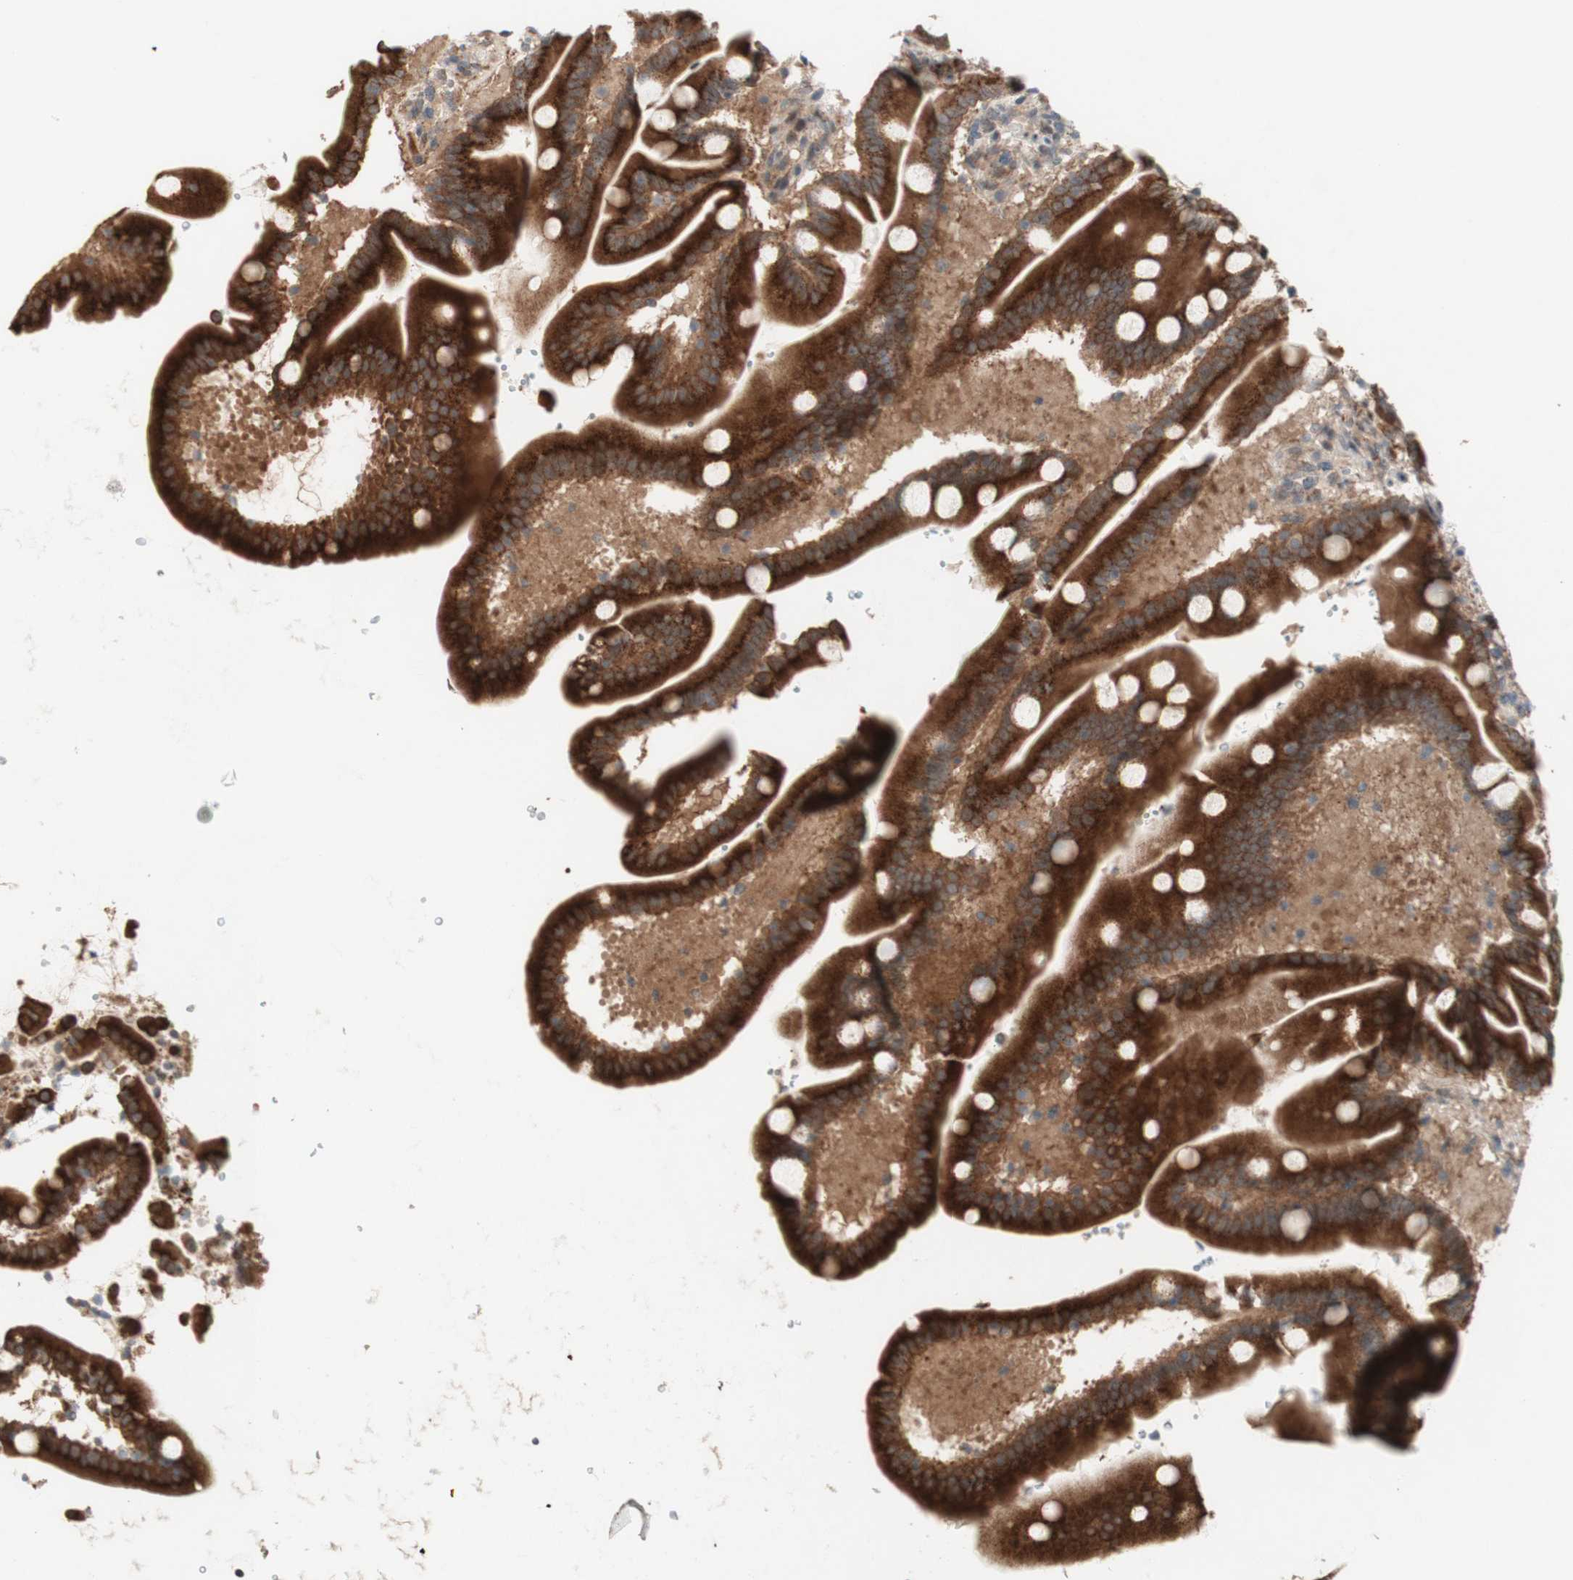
{"staining": {"intensity": "strong", "quantity": ">75%", "location": "cytoplasmic/membranous"}, "tissue": "duodenum", "cell_type": "Glandular cells", "image_type": "normal", "snomed": [{"axis": "morphology", "description": "Normal tissue, NOS"}, {"axis": "topography", "description": "Duodenum"}], "caption": "Immunohistochemistry (IHC) micrograph of normal duodenum stained for a protein (brown), which demonstrates high levels of strong cytoplasmic/membranous positivity in approximately >75% of glandular cells.", "gene": "CYLD", "patient": {"sex": "male", "age": 54}}